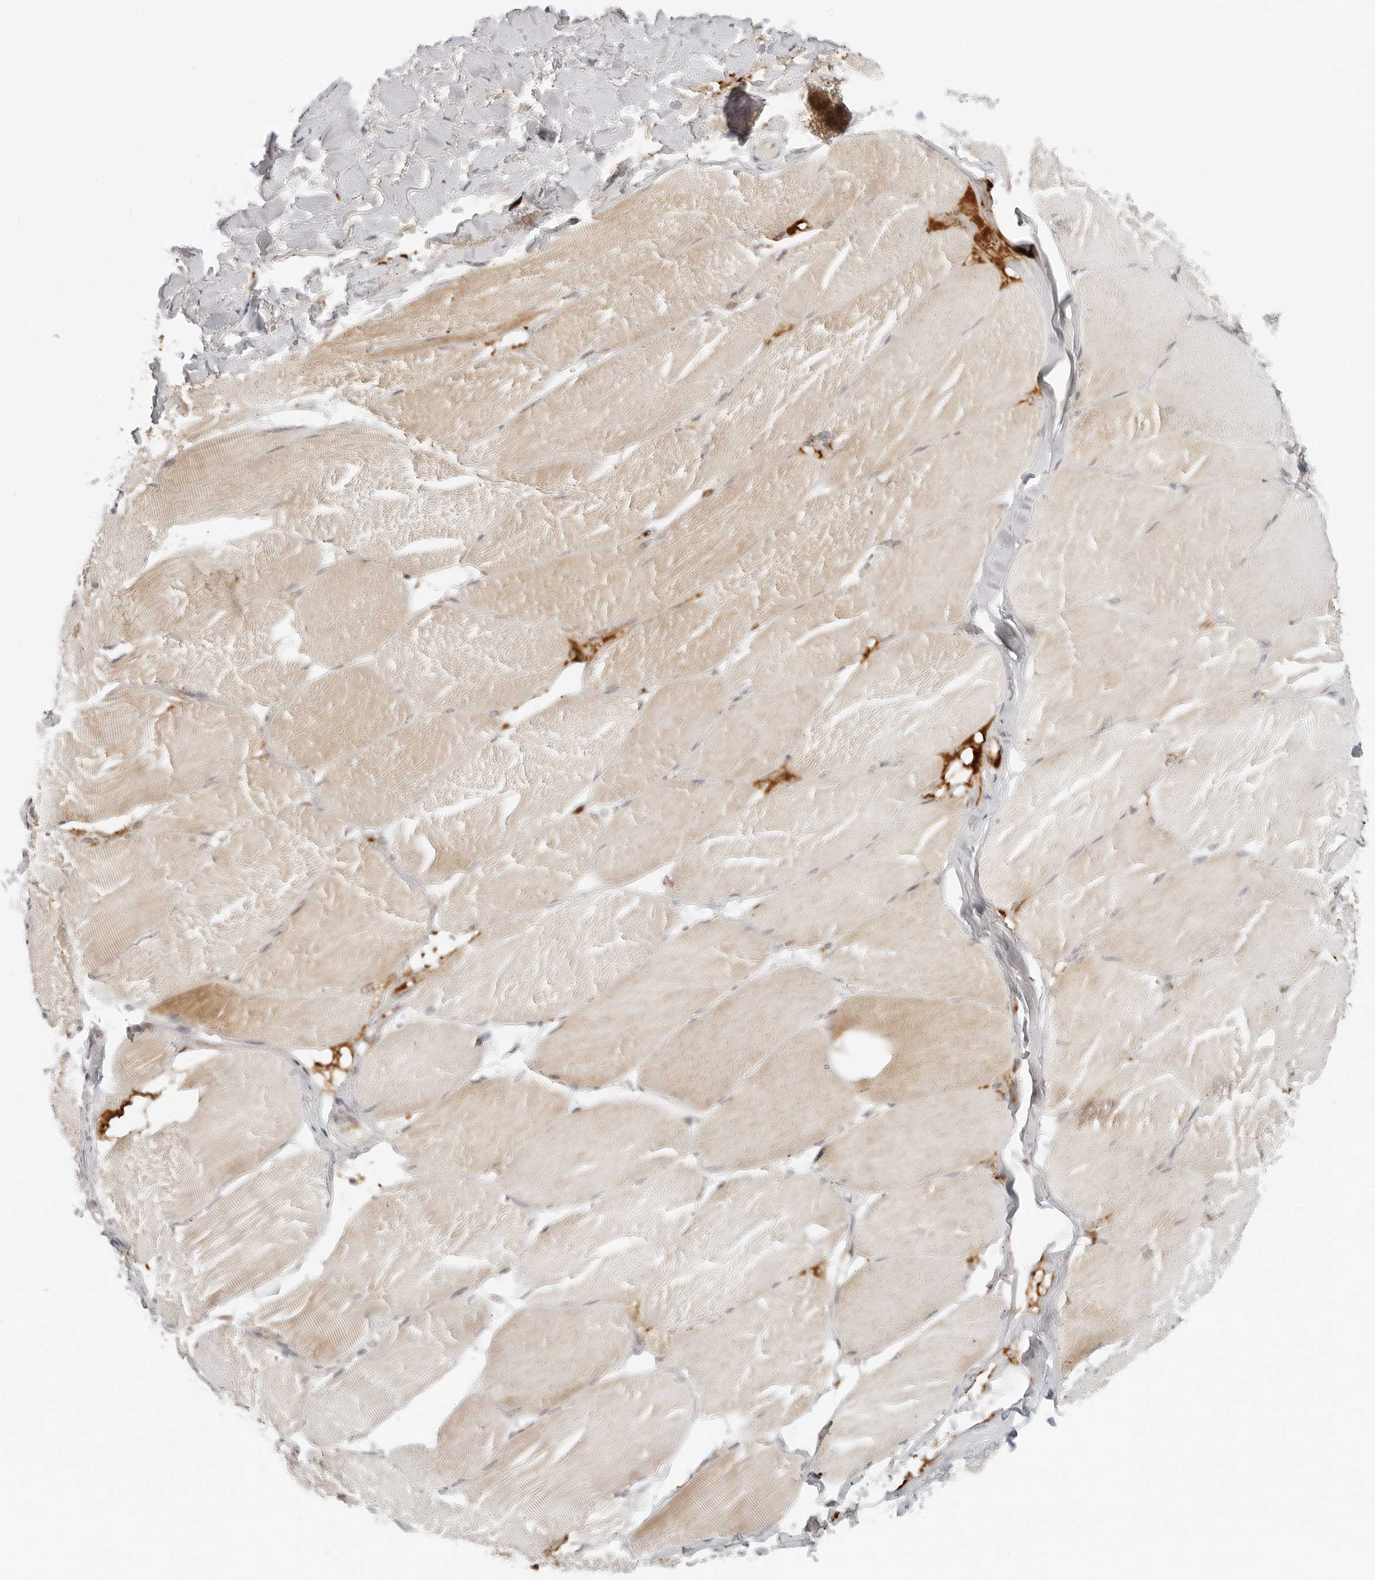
{"staining": {"intensity": "moderate", "quantity": "<25%", "location": "cytoplasmic/membranous"}, "tissue": "skeletal muscle", "cell_type": "Myocytes", "image_type": "normal", "snomed": [{"axis": "morphology", "description": "Normal tissue, NOS"}, {"axis": "topography", "description": "Skin"}, {"axis": "topography", "description": "Skeletal muscle"}], "caption": "Brown immunohistochemical staining in unremarkable skeletal muscle reveals moderate cytoplasmic/membranous positivity in approximately <25% of myocytes. (DAB (3,3'-diaminobenzidine) IHC with brightfield microscopy, high magnification).", "gene": "ZNF678", "patient": {"sex": "male", "age": 83}}